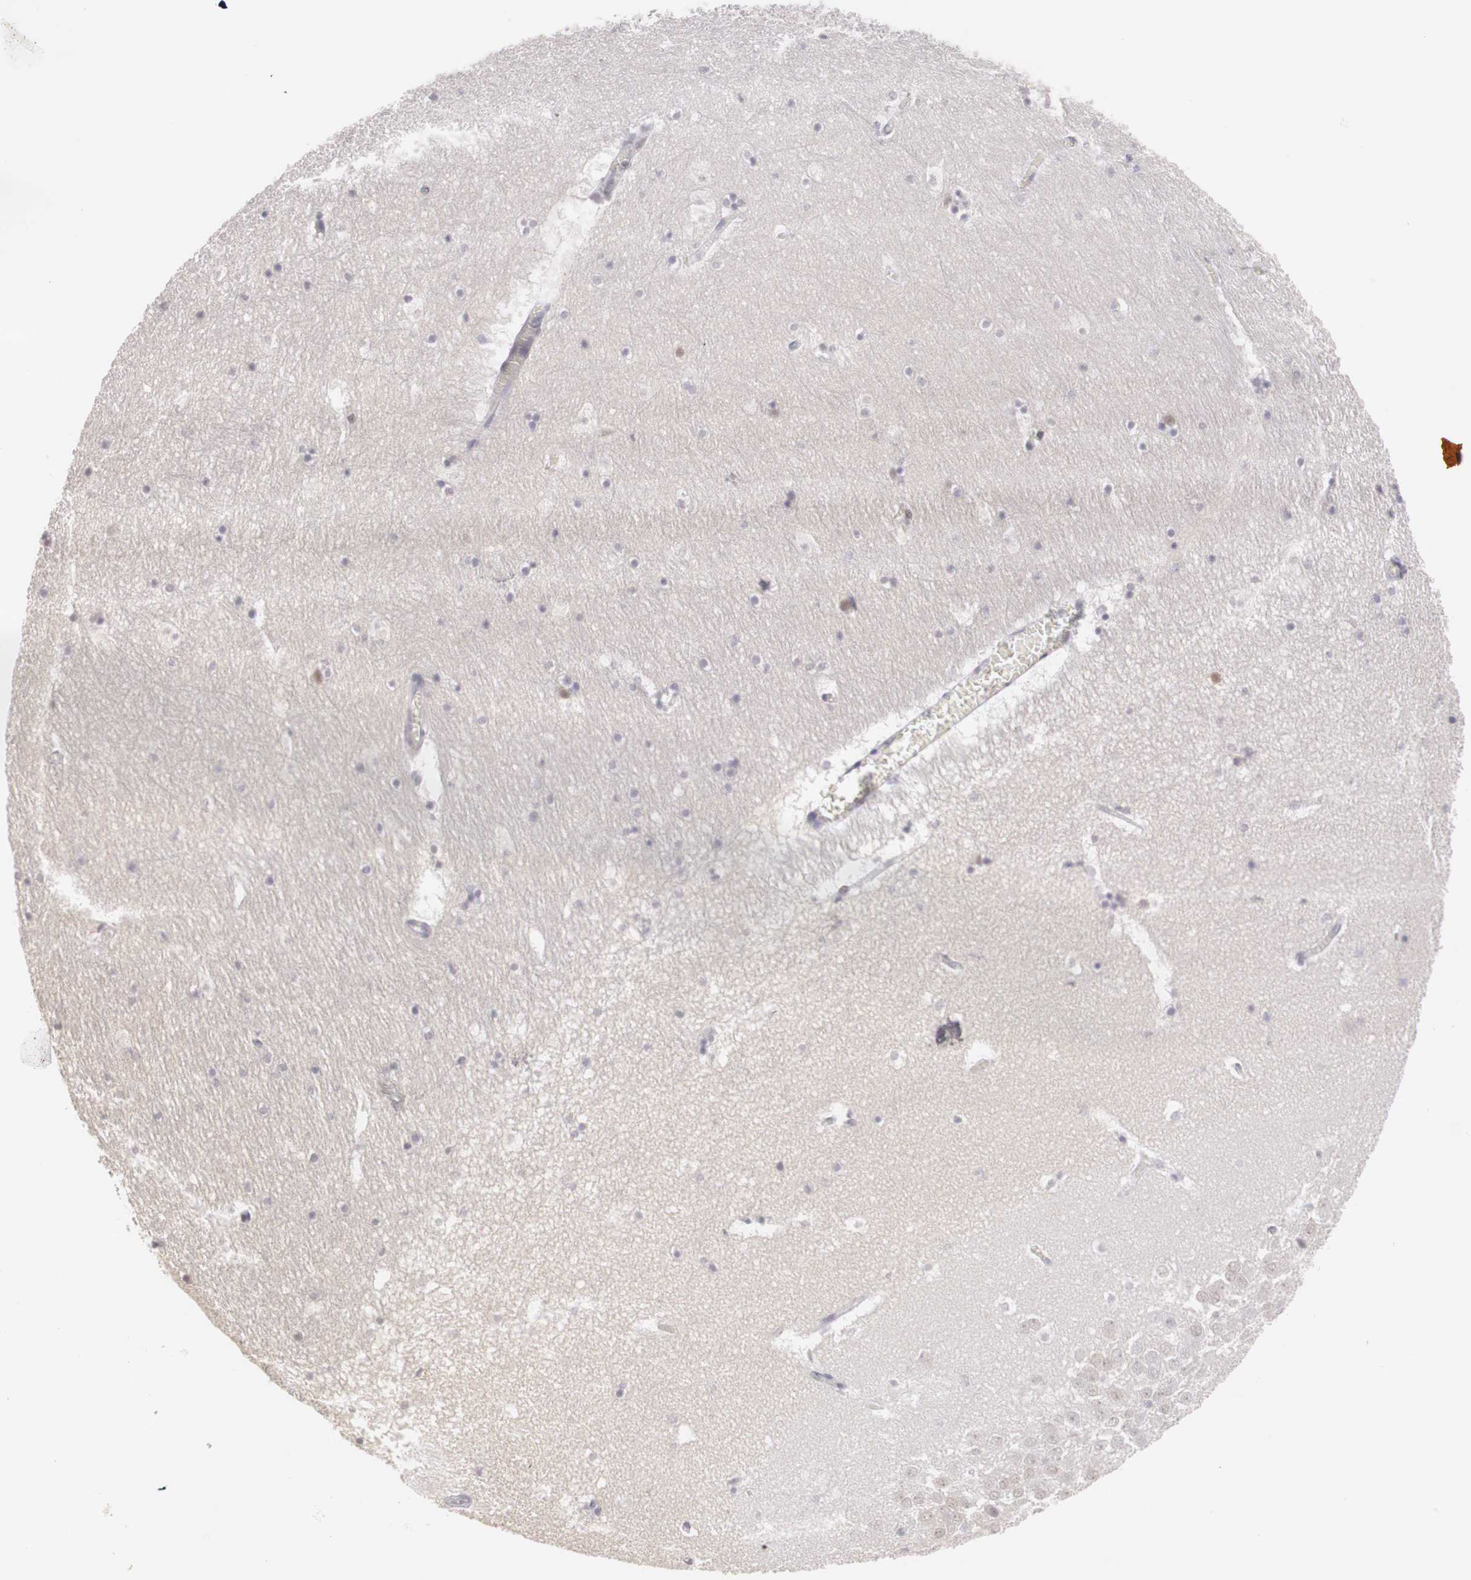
{"staining": {"intensity": "weak", "quantity": "25%-75%", "location": "cytoplasmic/membranous,nuclear"}, "tissue": "hippocampus", "cell_type": "Glial cells", "image_type": "normal", "snomed": [{"axis": "morphology", "description": "Normal tissue, NOS"}, {"axis": "topography", "description": "Hippocampus"}], "caption": "Weak cytoplasmic/membranous,nuclear staining is appreciated in about 25%-75% of glial cells in benign hippocampus.", "gene": "PLEKHA1", "patient": {"sex": "male", "age": 45}}